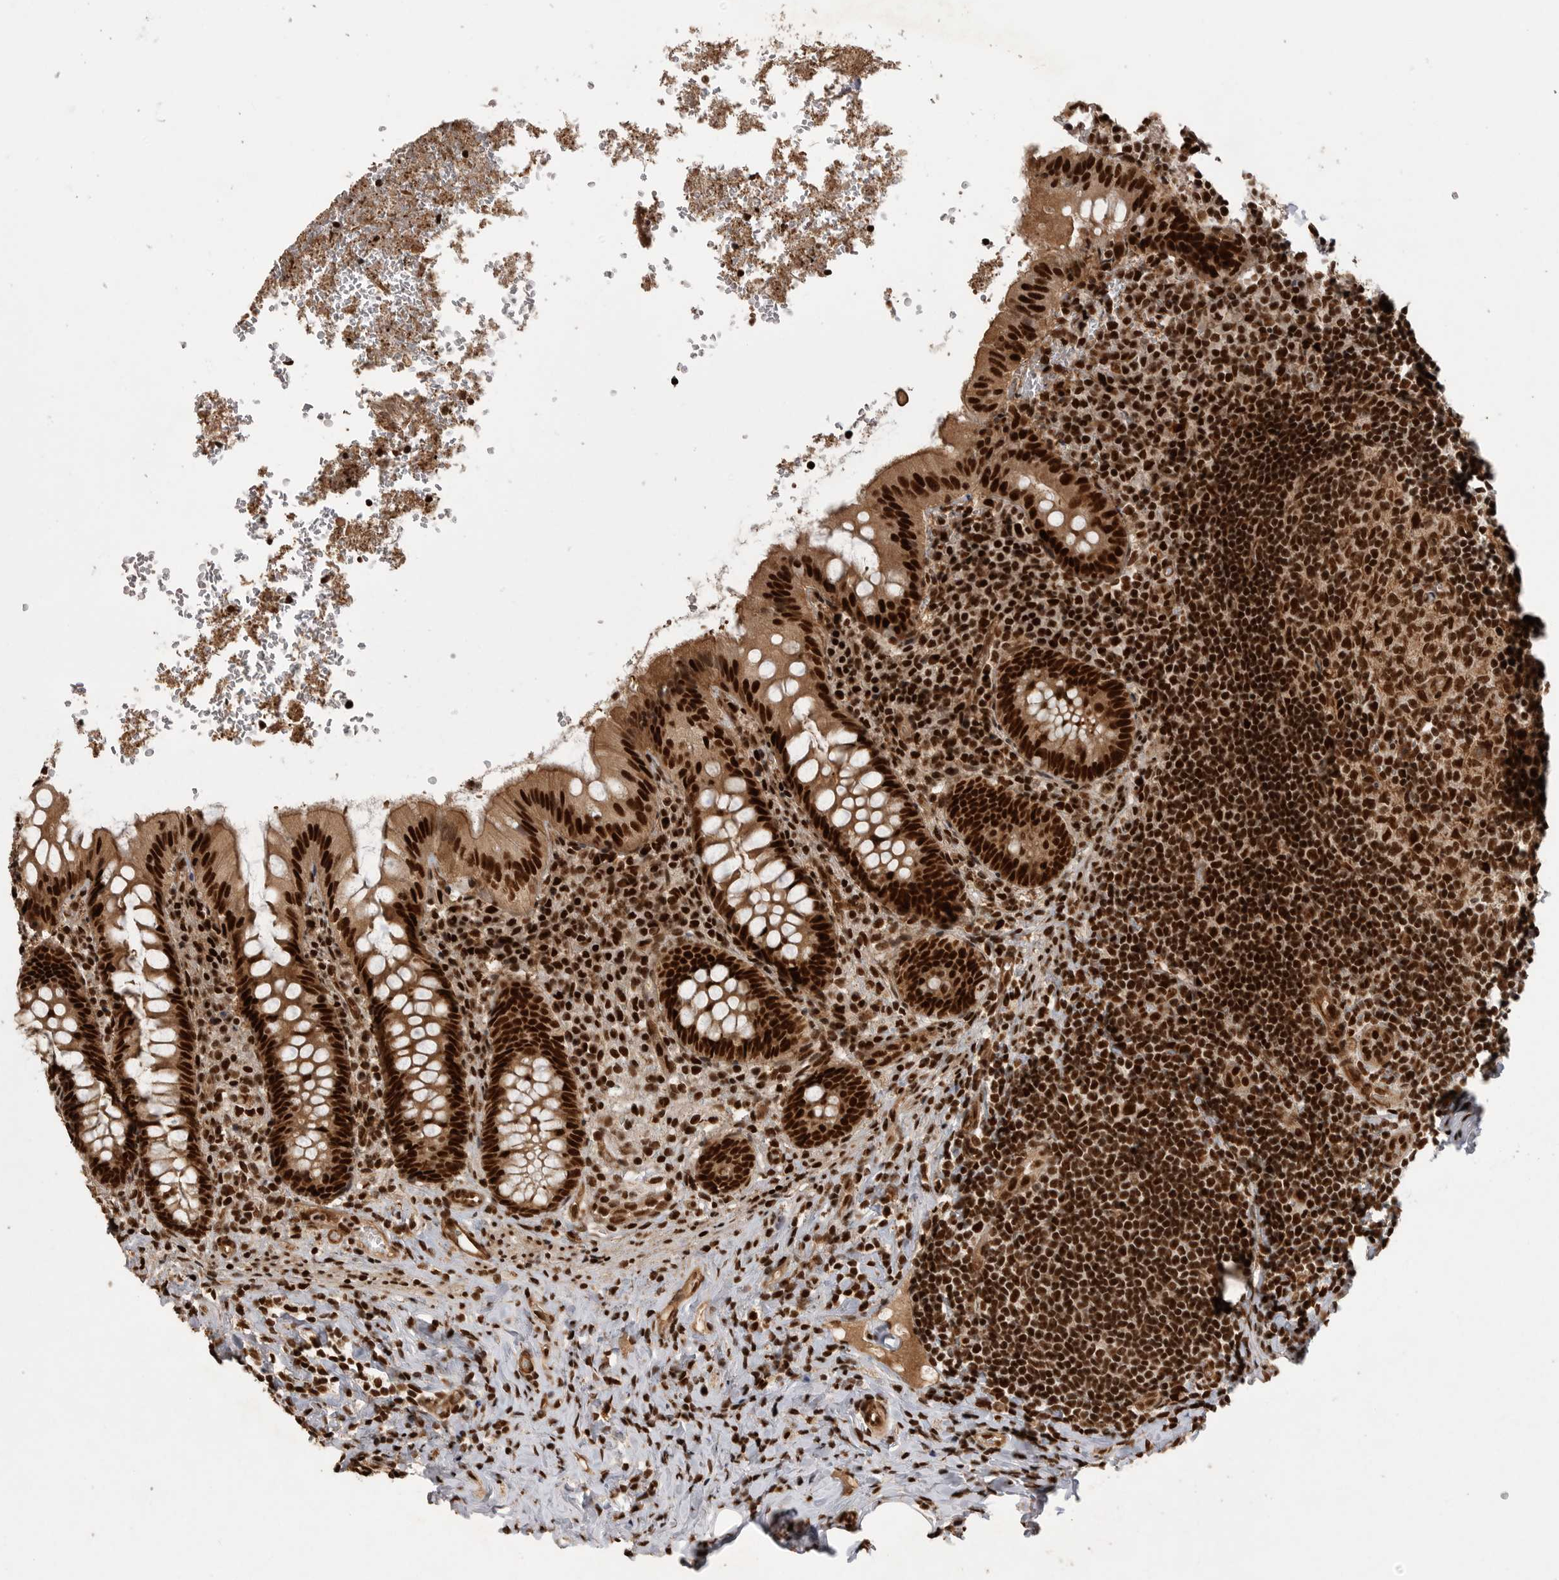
{"staining": {"intensity": "strong", "quantity": ">75%", "location": "nuclear"}, "tissue": "appendix", "cell_type": "Glandular cells", "image_type": "normal", "snomed": [{"axis": "morphology", "description": "Normal tissue, NOS"}, {"axis": "topography", "description": "Appendix"}], "caption": "The photomicrograph demonstrates immunohistochemical staining of benign appendix. There is strong nuclear expression is seen in approximately >75% of glandular cells. The staining was performed using DAB, with brown indicating positive protein expression. Nuclei are stained blue with hematoxylin.", "gene": "PPP1R8", "patient": {"sex": "male", "age": 8}}